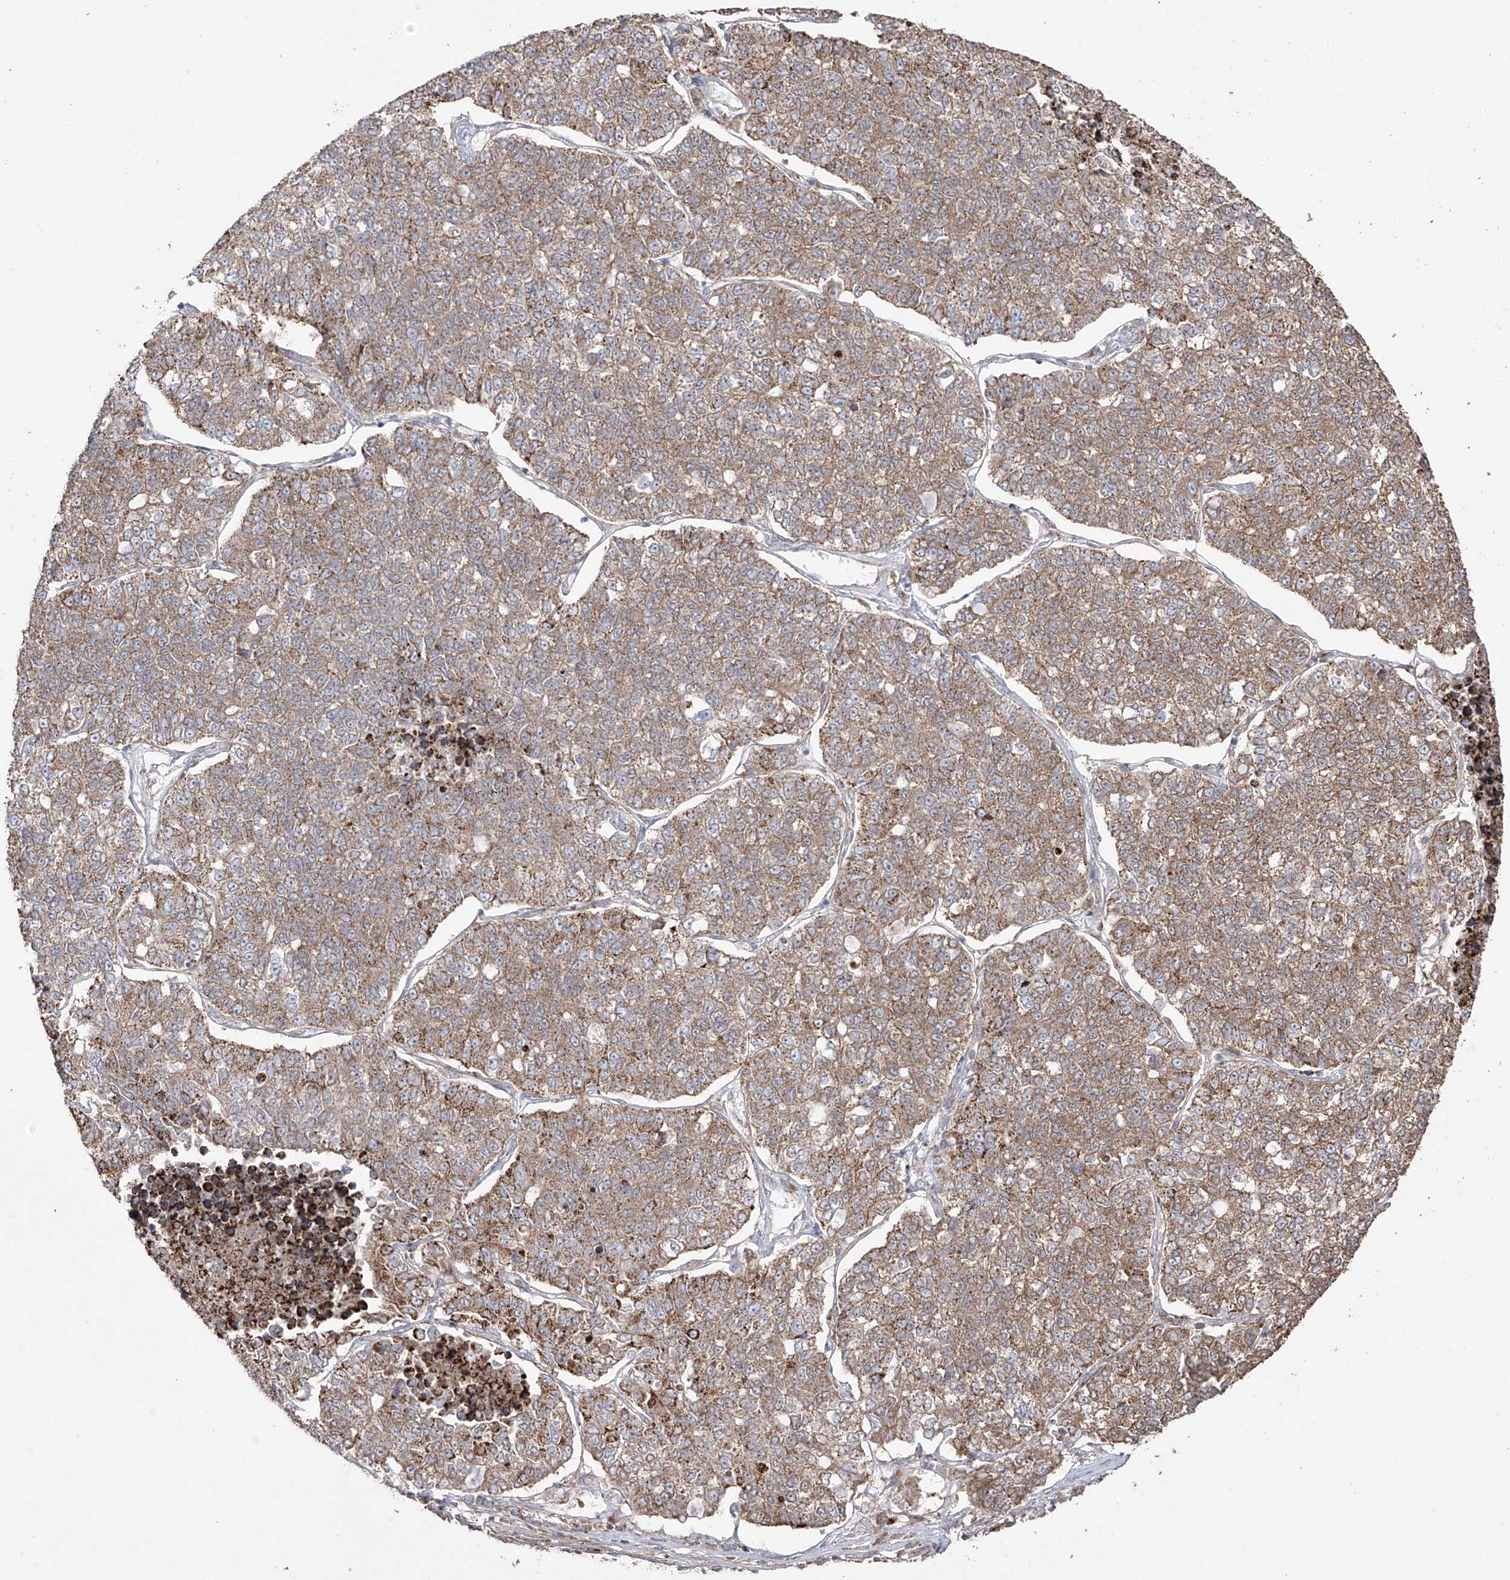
{"staining": {"intensity": "moderate", "quantity": ">75%", "location": "cytoplasmic/membranous"}, "tissue": "lung cancer", "cell_type": "Tumor cells", "image_type": "cancer", "snomed": [{"axis": "morphology", "description": "Adenocarcinoma, NOS"}, {"axis": "topography", "description": "Lung"}], "caption": "Adenocarcinoma (lung) stained for a protein (brown) exhibits moderate cytoplasmic/membranous positive staining in about >75% of tumor cells.", "gene": "YKT6", "patient": {"sex": "male", "age": 49}}